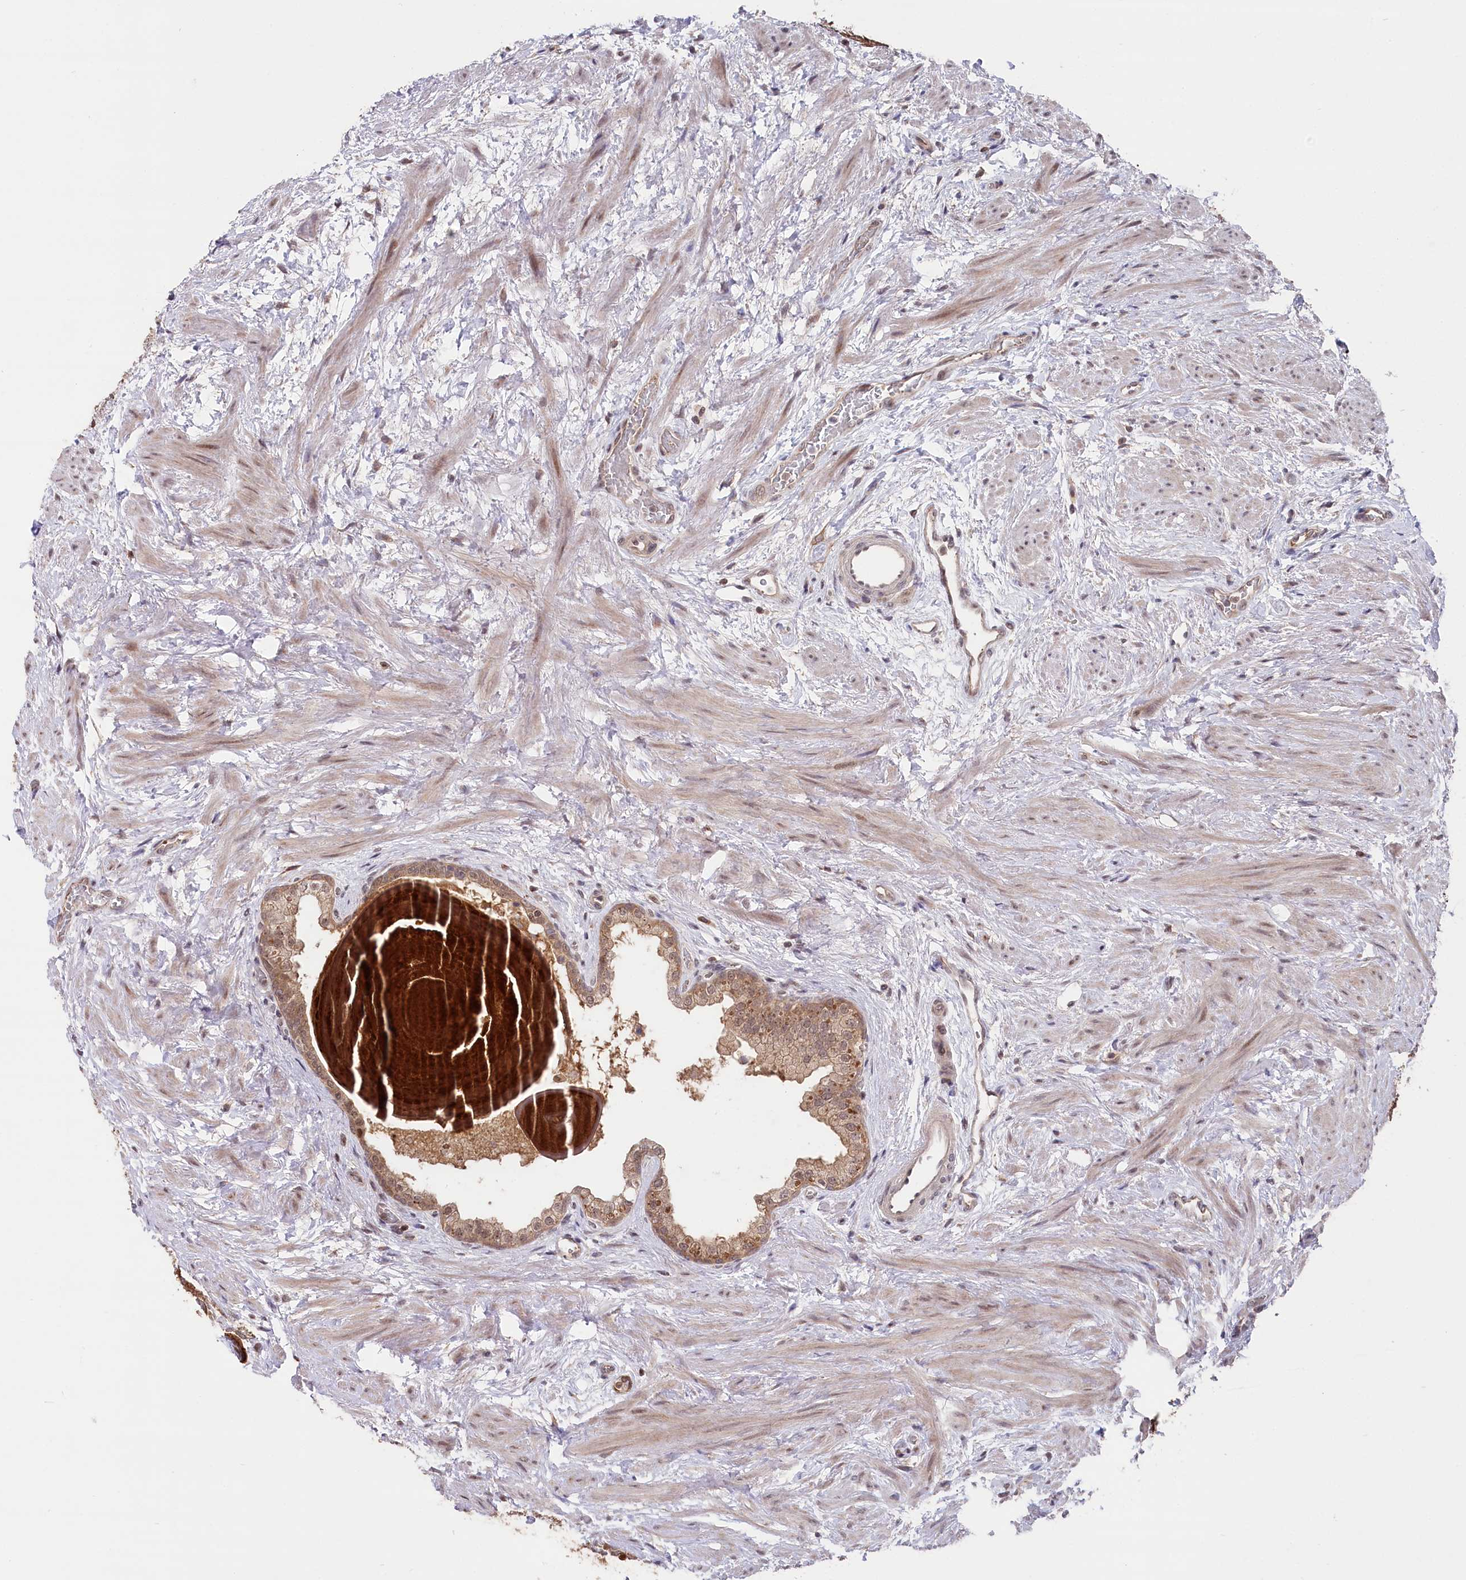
{"staining": {"intensity": "moderate", "quantity": ">75%", "location": "cytoplasmic/membranous,nuclear"}, "tissue": "prostate", "cell_type": "Glandular cells", "image_type": "normal", "snomed": [{"axis": "morphology", "description": "Normal tissue, NOS"}, {"axis": "topography", "description": "Prostate"}], "caption": "Immunohistochemical staining of normal prostate demonstrates >75% levels of moderate cytoplasmic/membranous,nuclear protein staining in approximately >75% of glandular cells.", "gene": "CCSER2", "patient": {"sex": "male", "age": 48}}